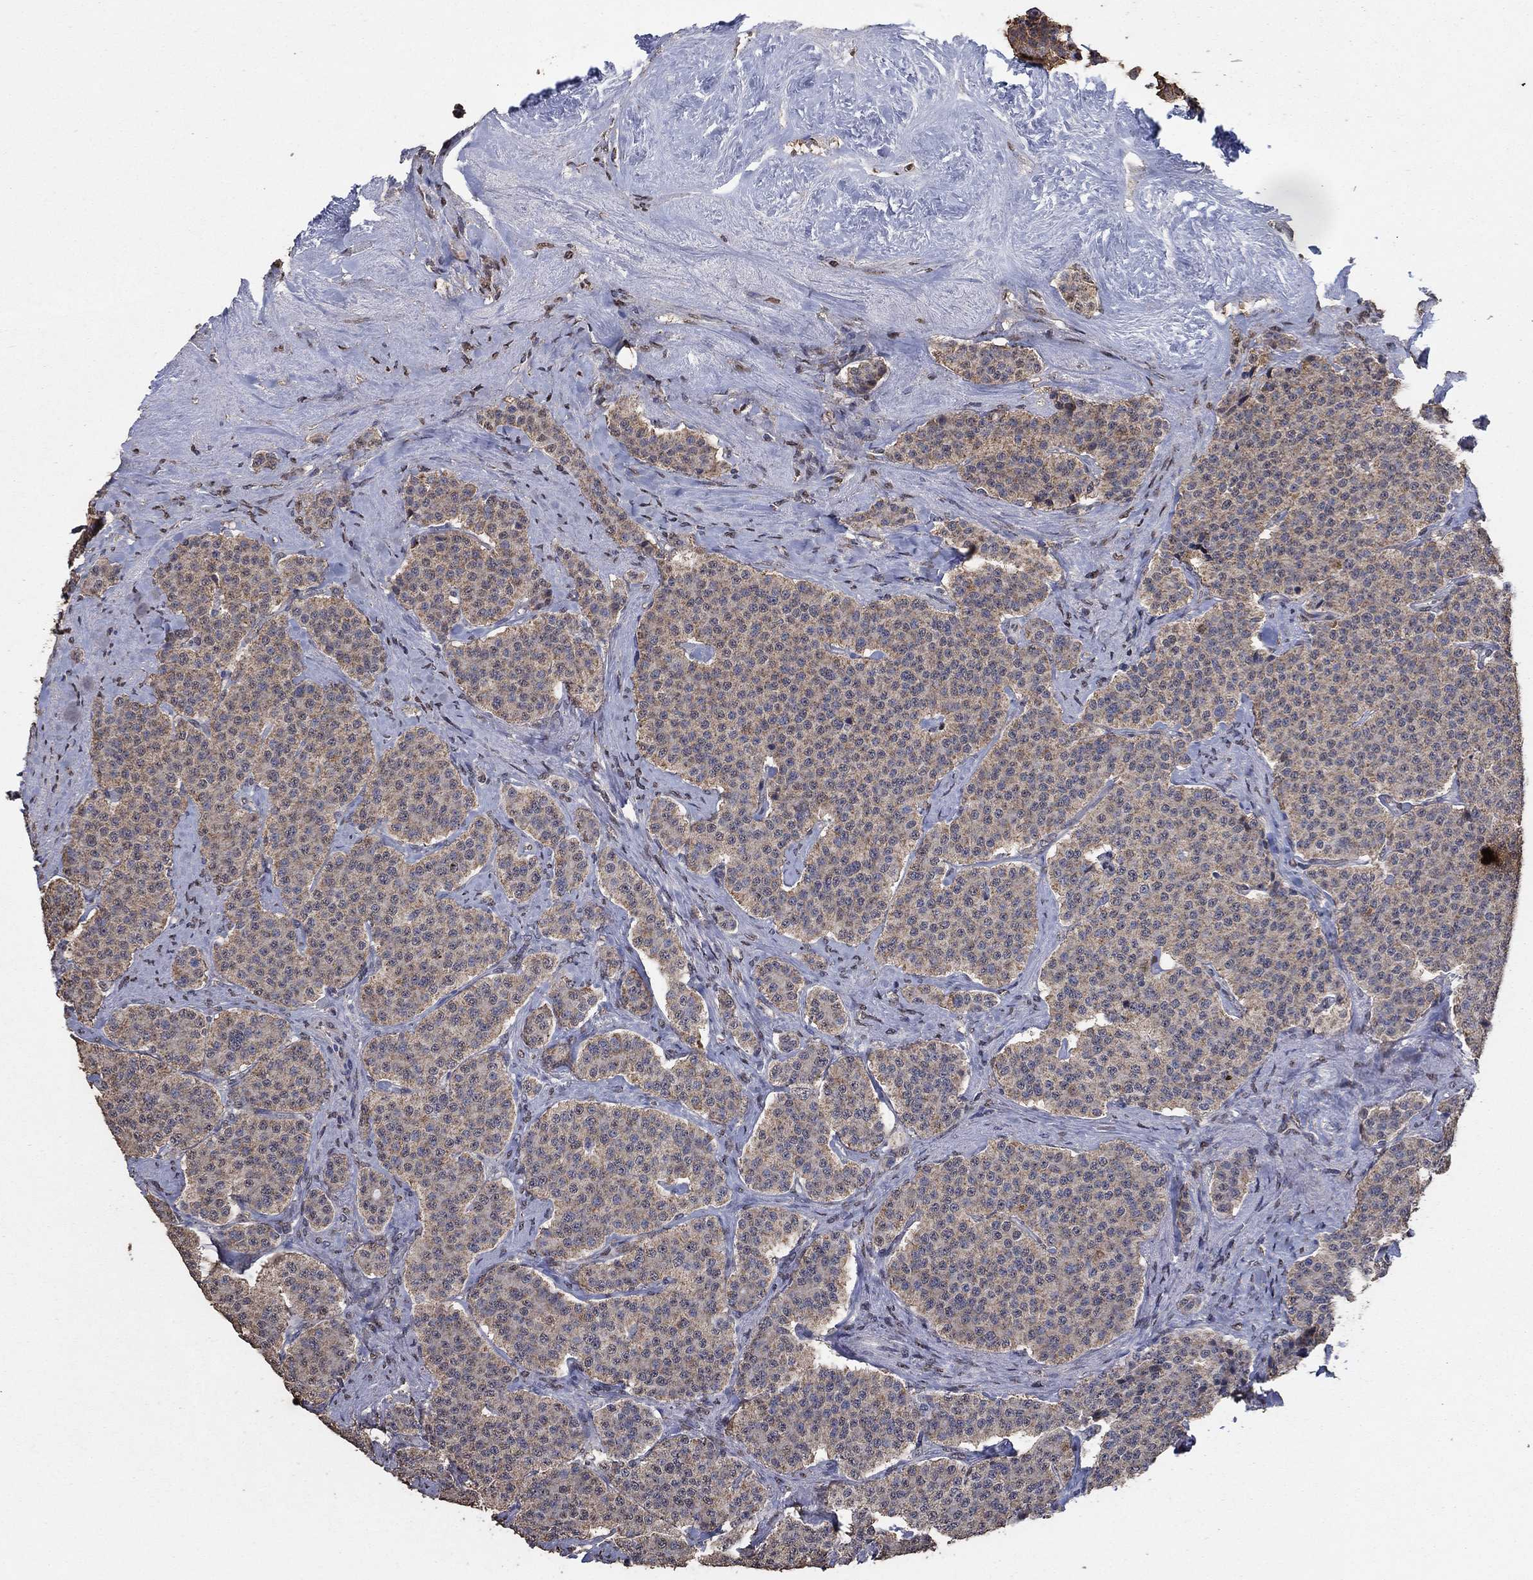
{"staining": {"intensity": "weak", "quantity": ">75%", "location": "cytoplasmic/membranous"}, "tissue": "carcinoid", "cell_type": "Tumor cells", "image_type": "cancer", "snomed": [{"axis": "morphology", "description": "Carcinoid, malignant, NOS"}, {"axis": "topography", "description": "Small intestine"}], "caption": "Malignant carcinoid was stained to show a protein in brown. There is low levels of weak cytoplasmic/membranous expression in about >75% of tumor cells. Using DAB (brown) and hematoxylin (blue) stains, captured at high magnification using brightfield microscopy.", "gene": "MRPS24", "patient": {"sex": "female", "age": 58}}